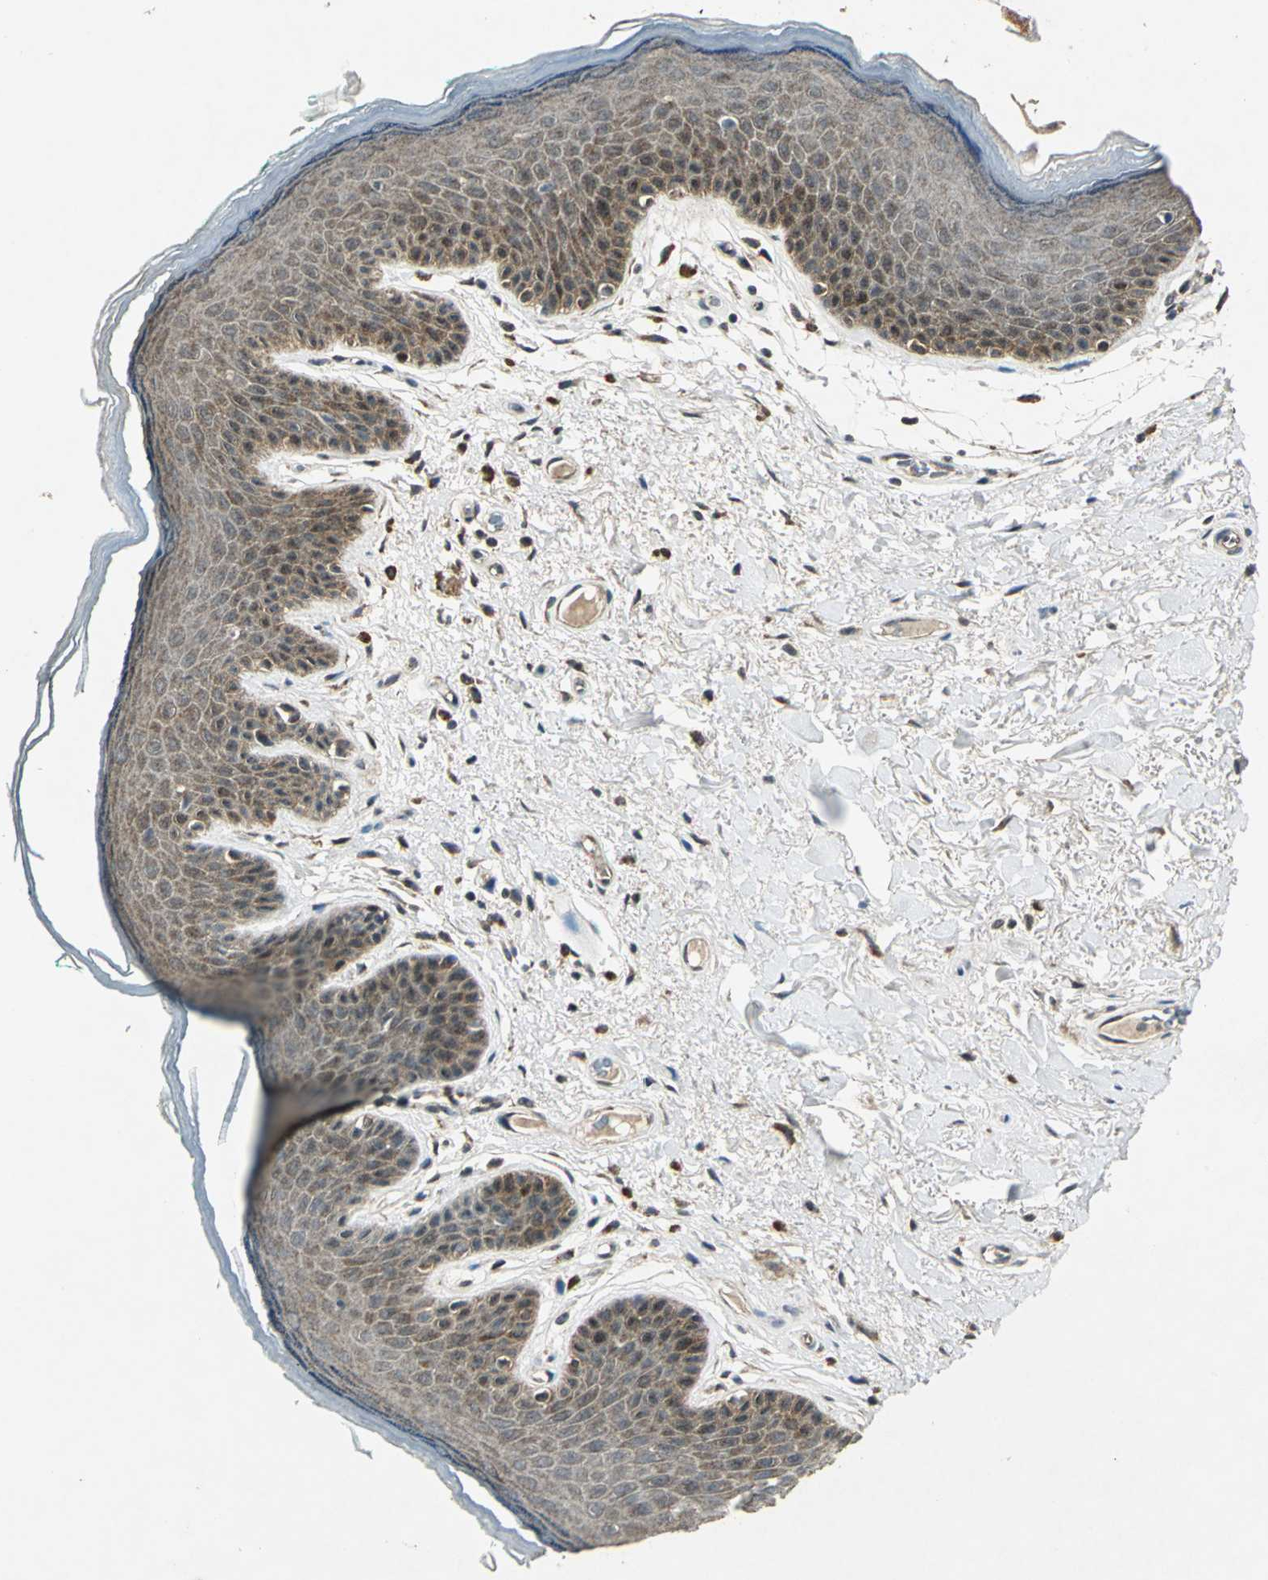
{"staining": {"intensity": "moderate", "quantity": ">75%", "location": "cytoplasmic/membranous"}, "tissue": "skin", "cell_type": "Epidermal cells", "image_type": "normal", "snomed": [{"axis": "morphology", "description": "Normal tissue, NOS"}, {"axis": "topography", "description": "Anal"}], "caption": "The immunohistochemical stain shows moderate cytoplasmic/membranous expression in epidermal cells of benign skin.", "gene": "AHSA1", "patient": {"sex": "male", "age": 74}}